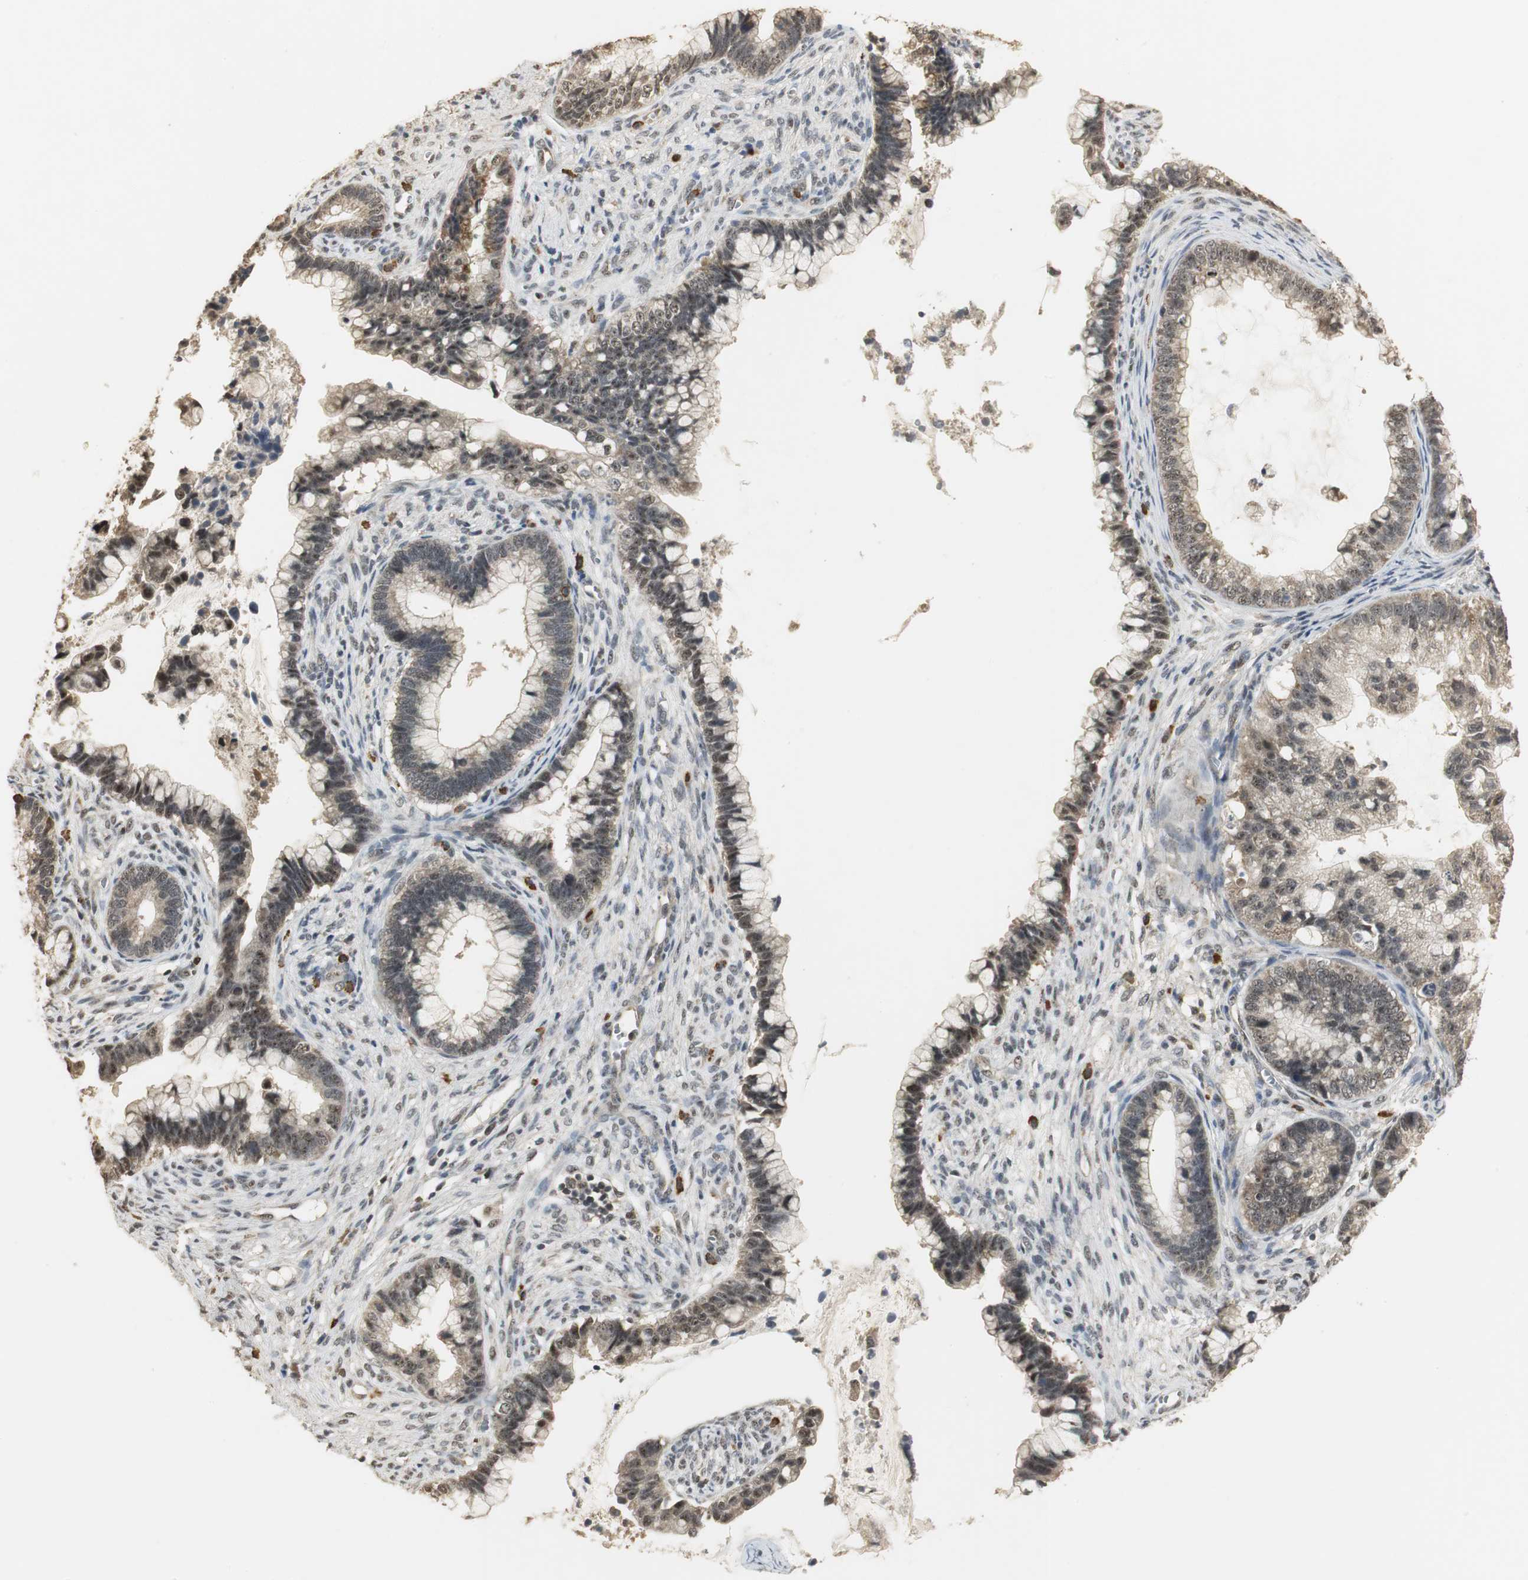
{"staining": {"intensity": "moderate", "quantity": "<25%", "location": "nuclear"}, "tissue": "cervical cancer", "cell_type": "Tumor cells", "image_type": "cancer", "snomed": [{"axis": "morphology", "description": "Adenocarcinoma, NOS"}, {"axis": "topography", "description": "Cervix"}], "caption": "An image of cervical cancer (adenocarcinoma) stained for a protein shows moderate nuclear brown staining in tumor cells. The staining is performed using DAB (3,3'-diaminobenzidine) brown chromogen to label protein expression. The nuclei are counter-stained blue using hematoxylin.", "gene": "ELOA", "patient": {"sex": "female", "age": 44}}